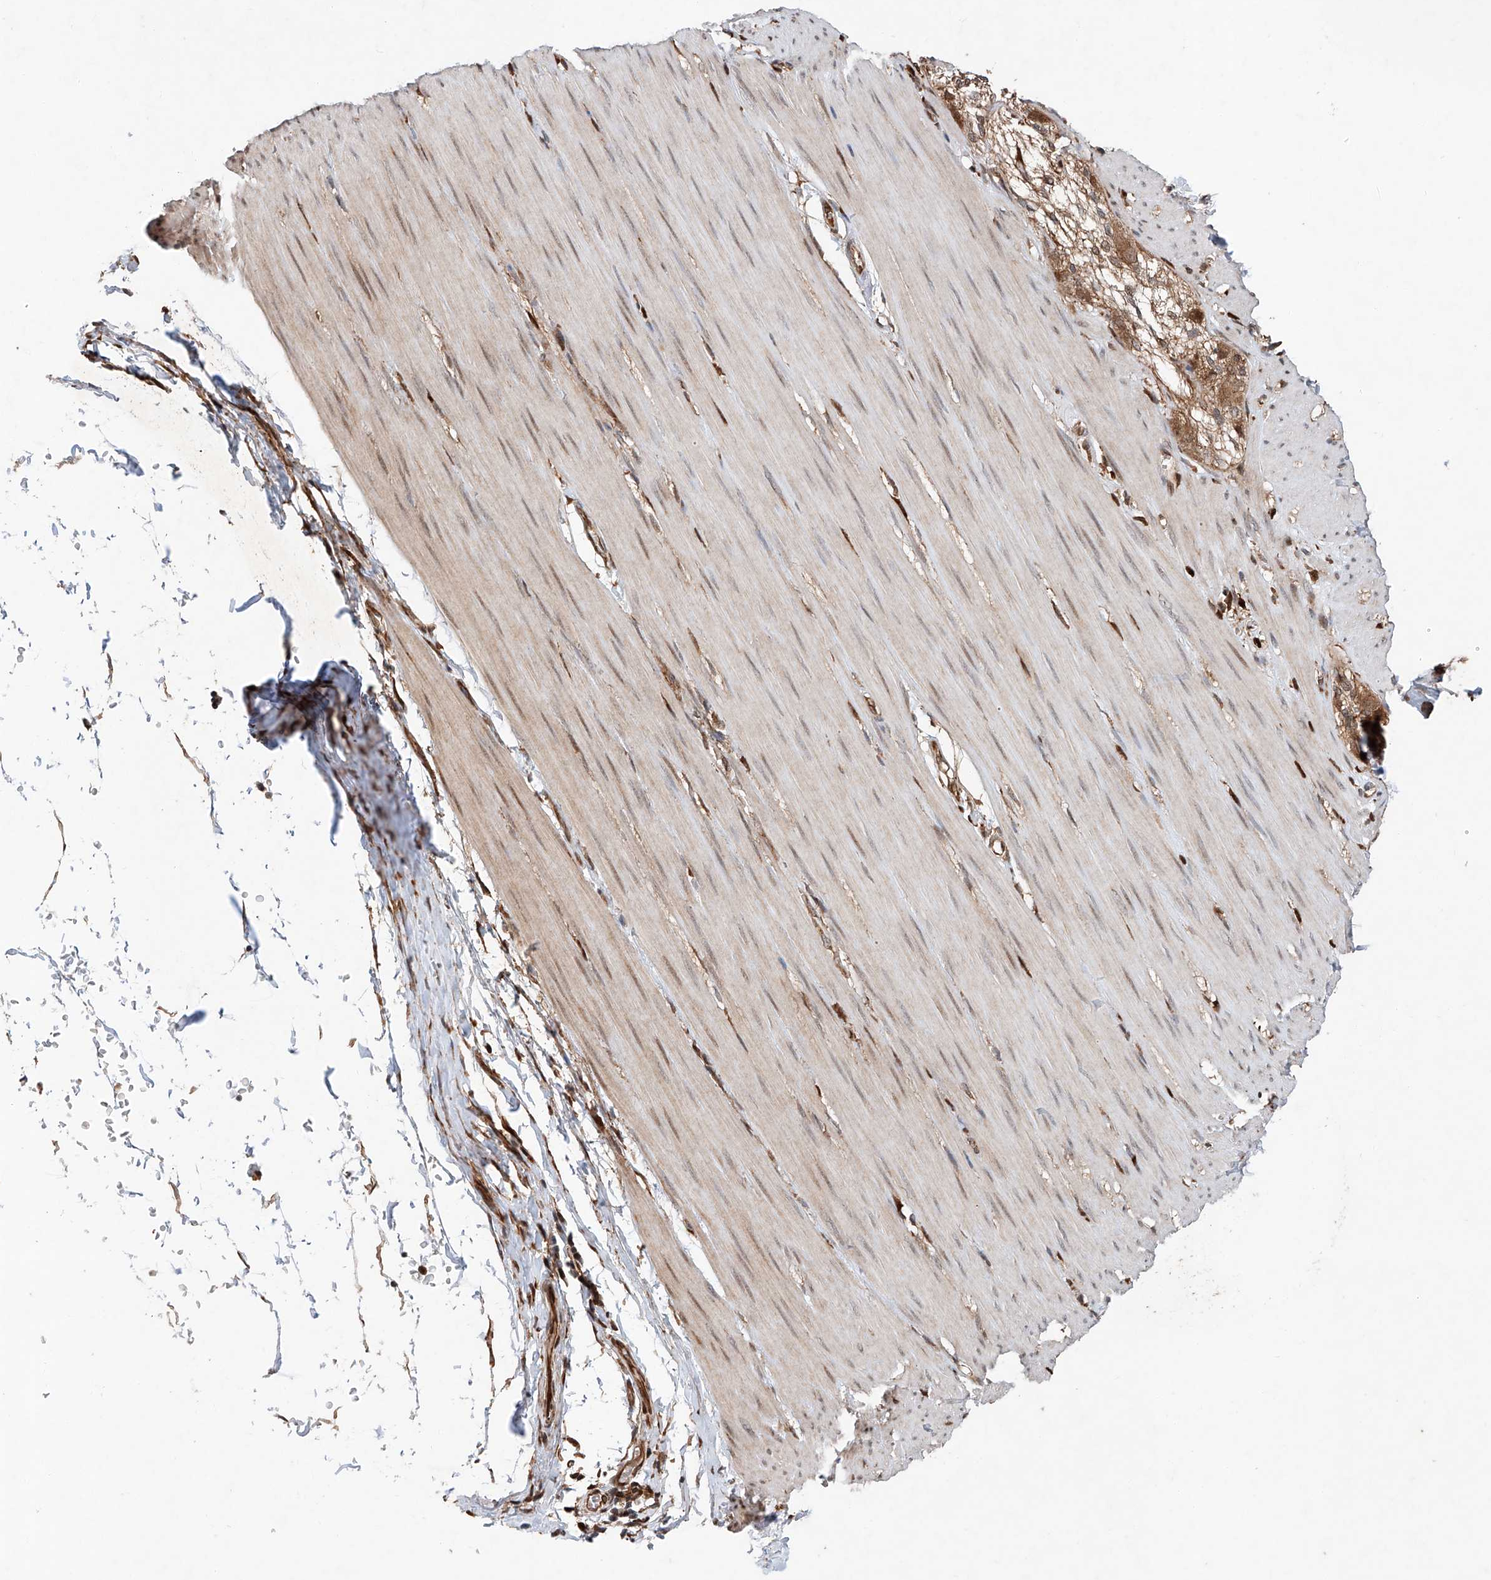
{"staining": {"intensity": "weak", "quantity": "25%-75%", "location": "cytoplasmic/membranous,nuclear"}, "tissue": "smooth muscle", "cell_type": "Smooth muscle cells", "image_type": "normal", "snomed": [{"axis": "morphology", "description": "Normal tissue, NOS"}, {"axis": "morphology", "description": "Adenocarcinoma, NOS"}, {"axis": "topography", "description": "Colon"}, {"axis": "topography", "description": "Peripheral nerve tissue"}], "caption": "Protein analysis of normal smooth muscle demonstrates weak cytoplasmic/membranous,nuclear staining in approximately 25%-75% of smooth muscle cells.", "gene": "ZFP28", "patient": {"sex": "male", "age": 14}}